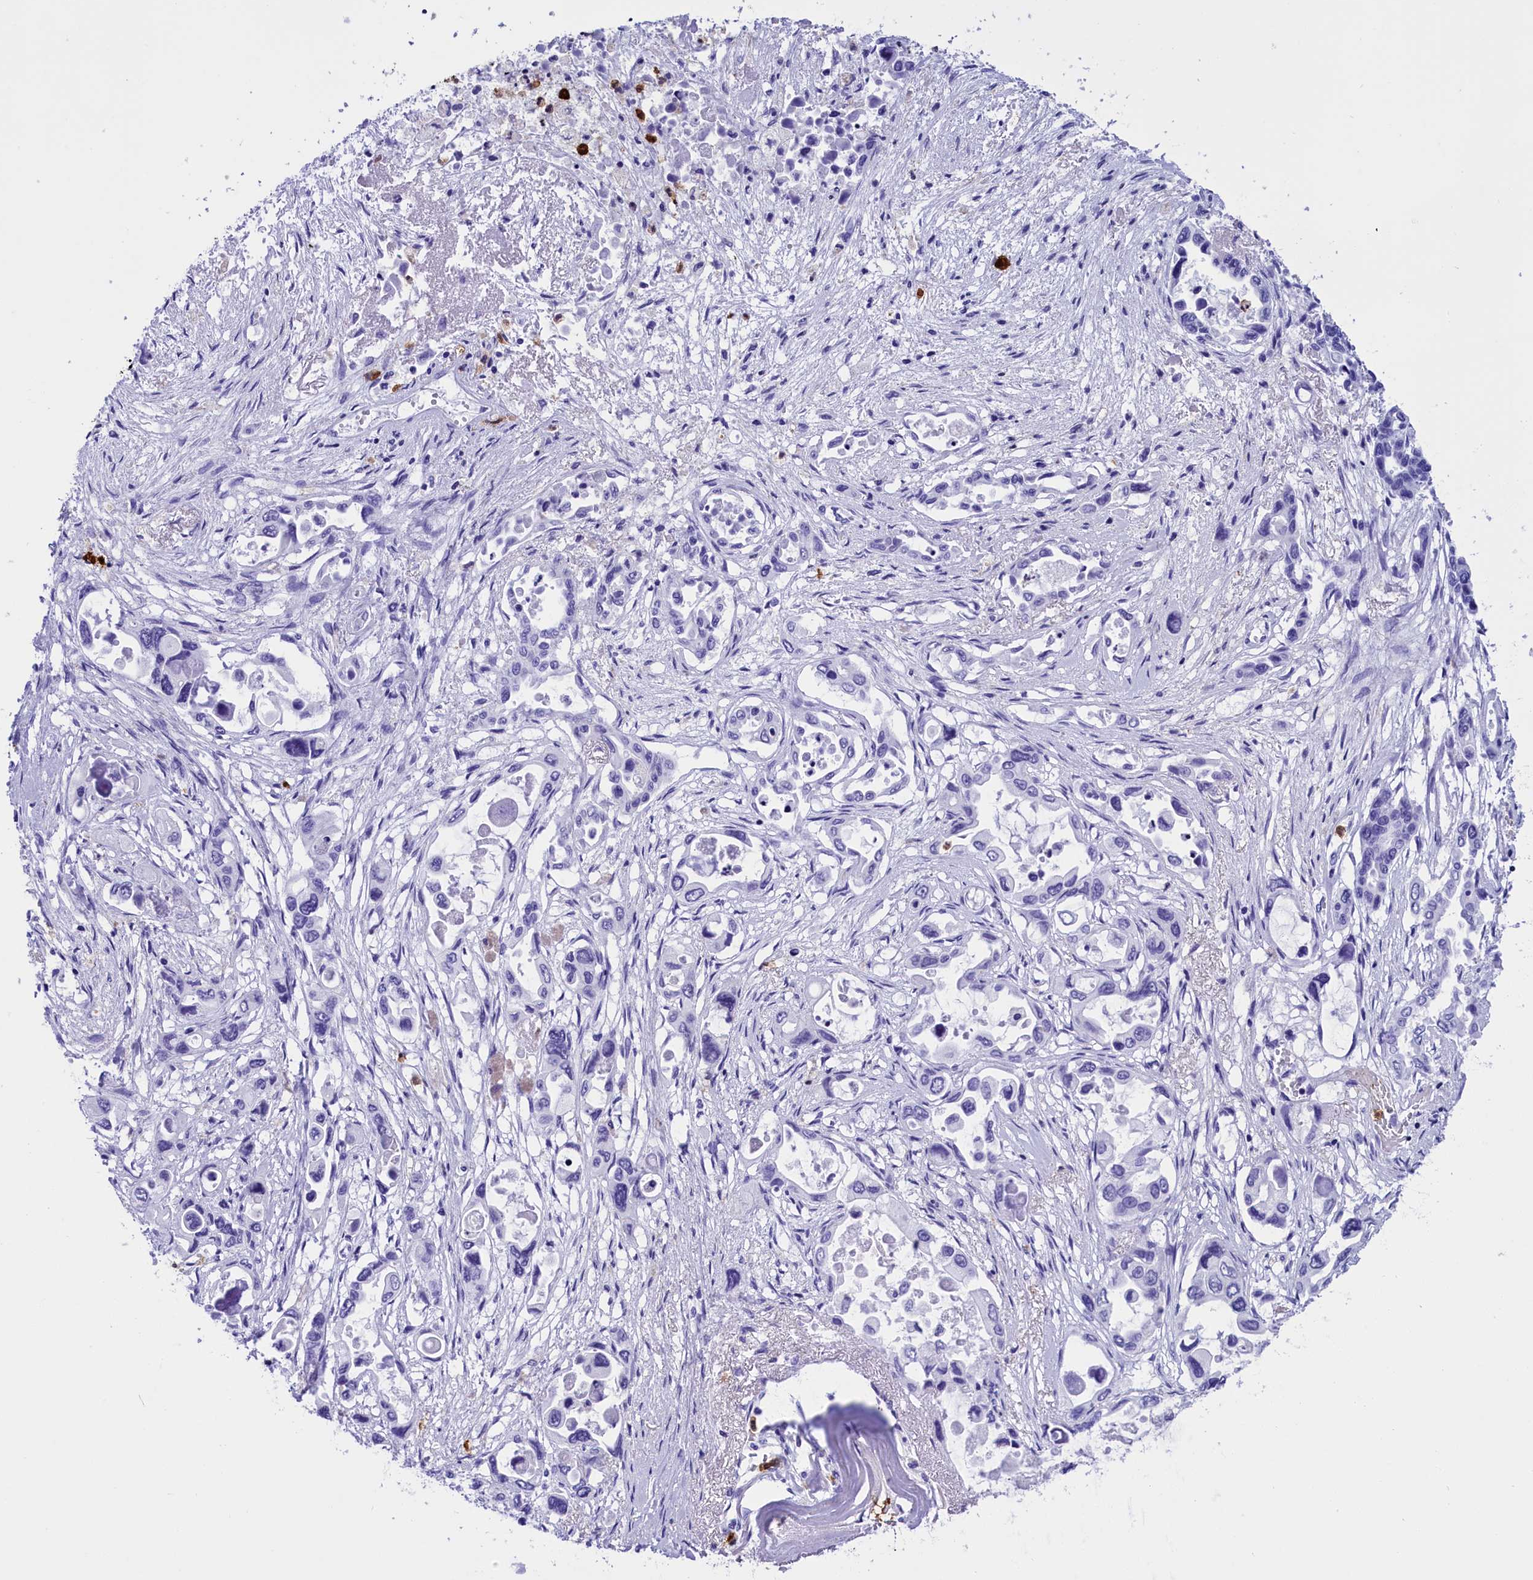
{"staining": {"intensity": "negative", "quantity": "none", "location": "none"}, "tissue": "pancreatic cancer", "cell_type": "Tumor cells", "image_type": "cancer", "snomed": [{"axis": "morphology", "description": "Adenocarcinoma, NOS"}, {"axis": "topography", "description": "Pancreas"}], "caption": "Adenocarcinoma (pancreatic) was stained to show a protein in brown. There is no significant expression in tumor cells.", "gene": "CLC", "patient": {"sex": "male", "age": 92}}